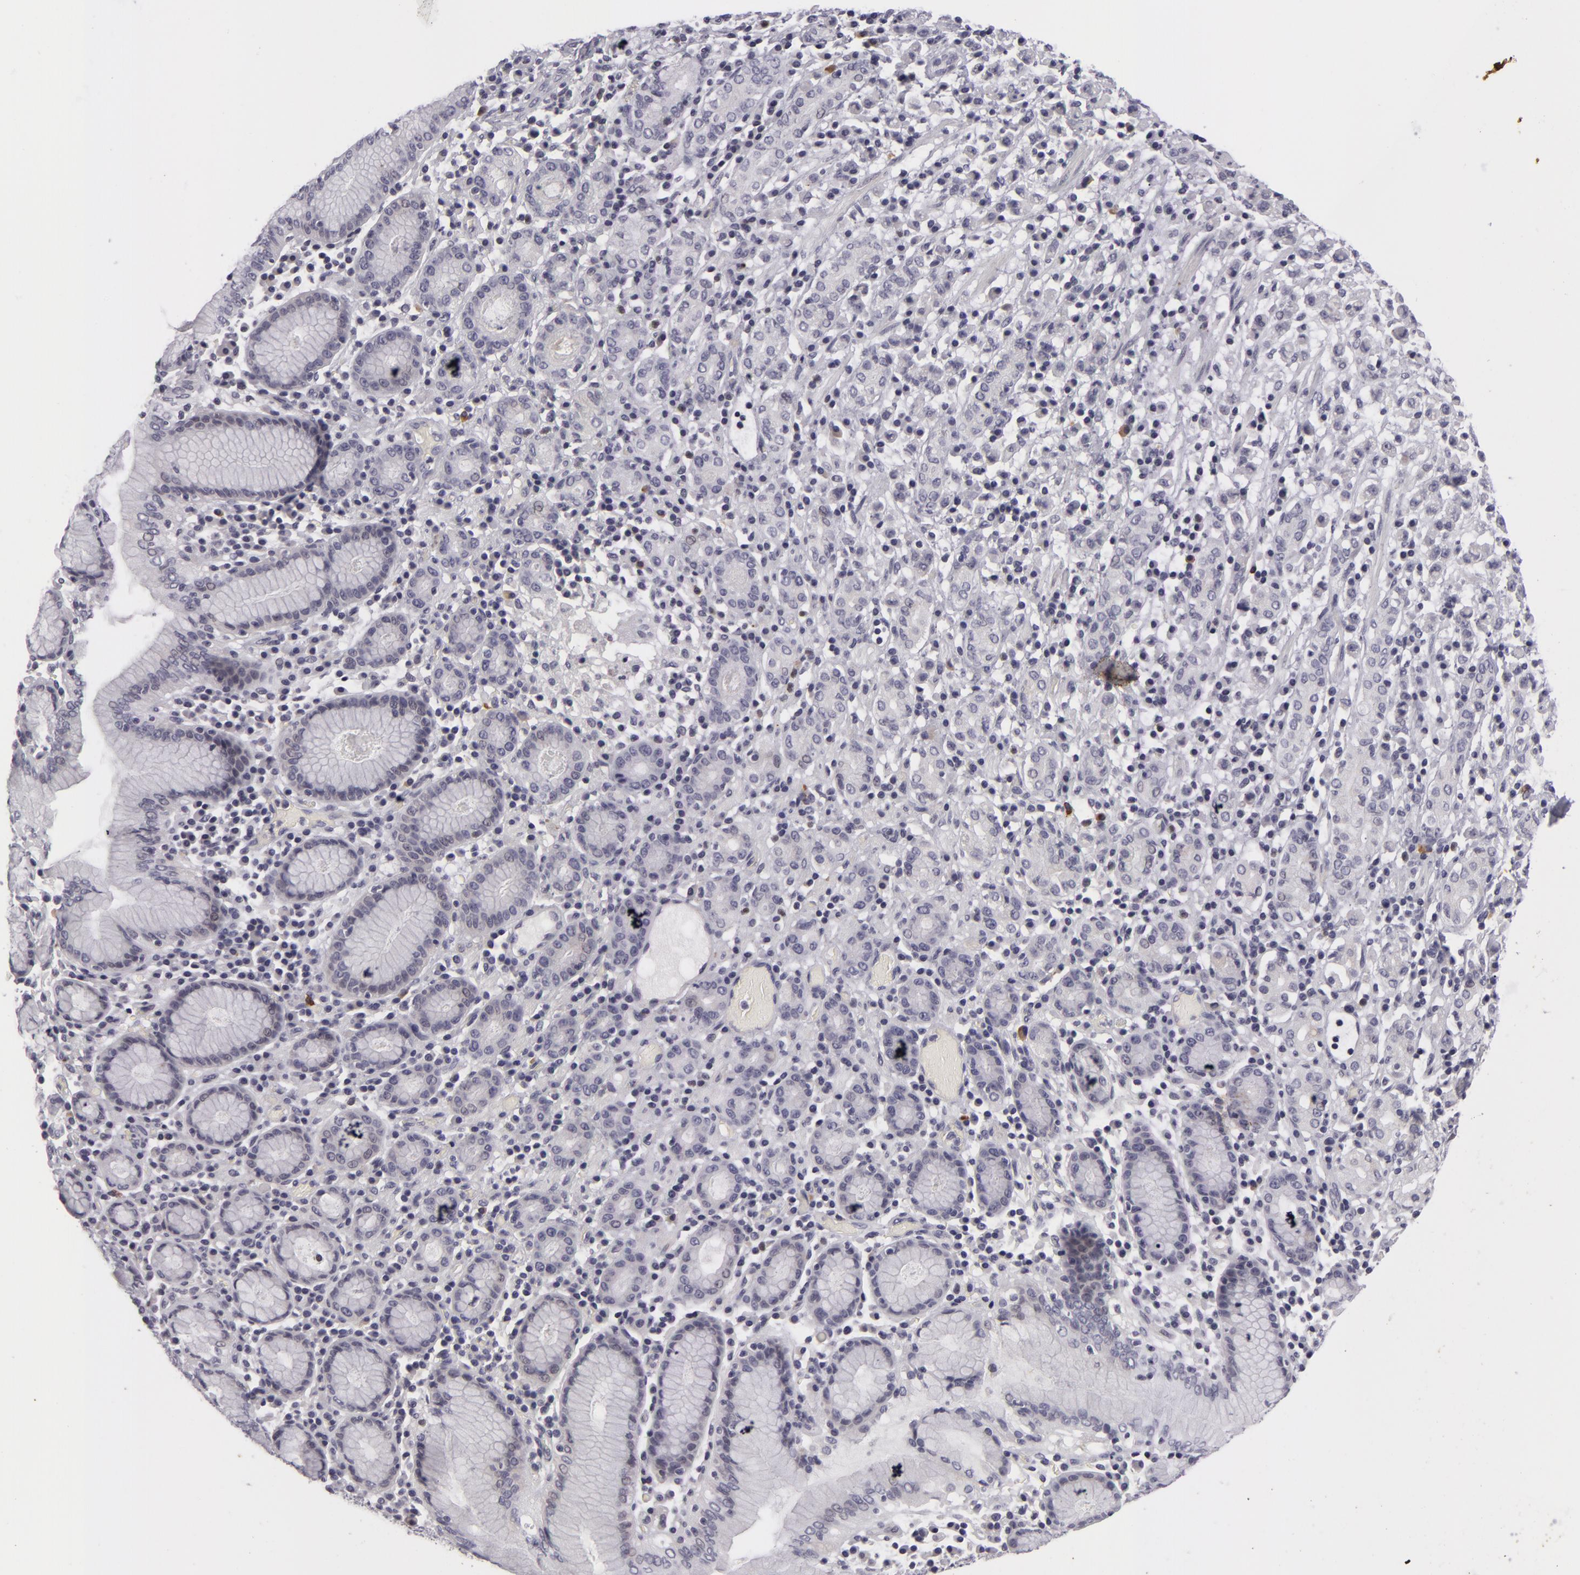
{"staining": {"intensity": "negative", "quantity": "none", "location": "none"}, "tissue": "stomach cancer", "cell_type": "Tumor cells", "image_type": "cancer", "snomed": [{"axis": "morphology", "description": "Adenocarcinoma, NOS"}, {"axis": "topography", "description": "Stomach, lower"}], "caption": "DAB (3,3'-diaminobenzidine) immunohistochemical staining of stomach adenocarcinoma exhibits no significant positivity in tumor cells.", "gene": "NLGN4X", "patient": {"sex": "male", "age": 88}}